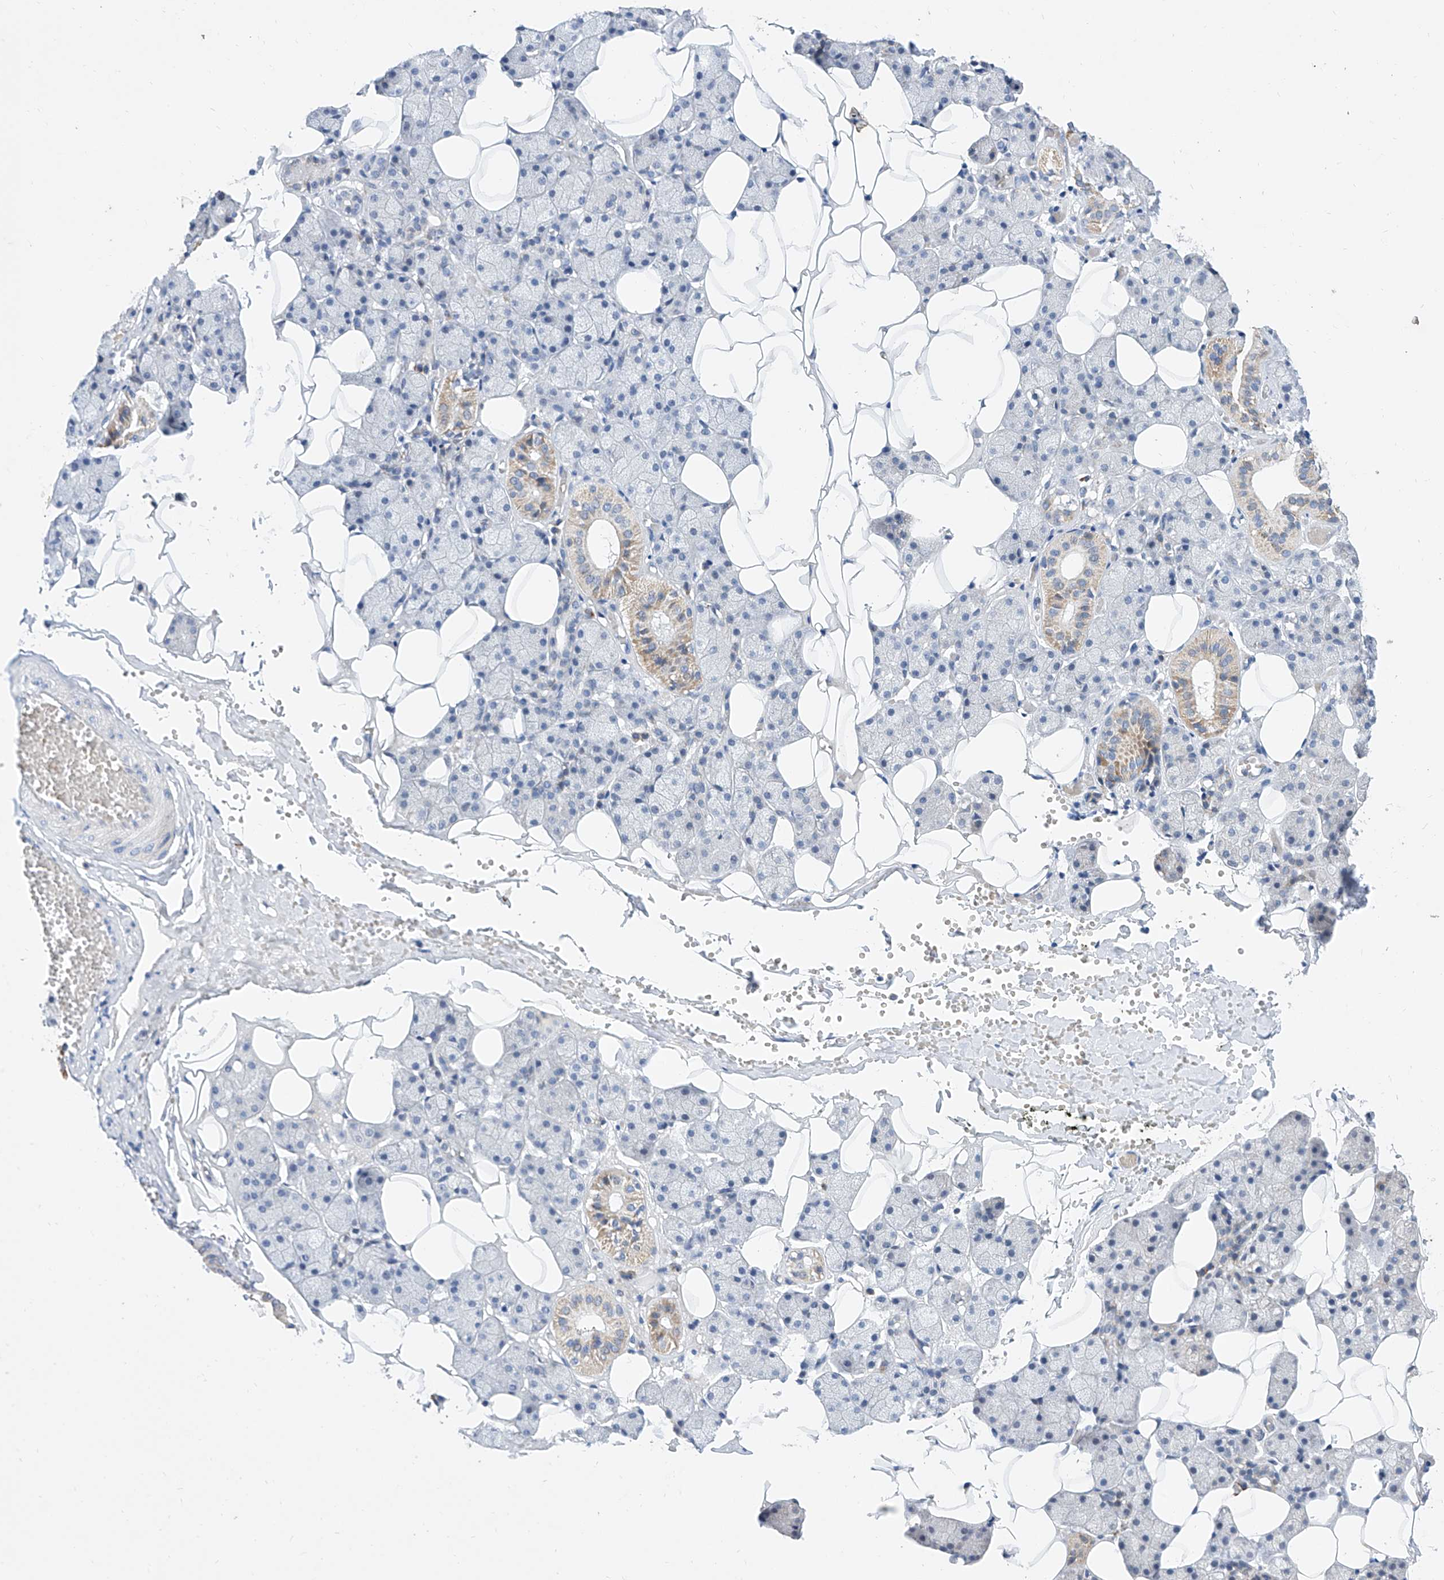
{"staining": {"intensity": "moderate", "quantity": "25%-75%", "location": "cytoplasmic/membranous"}, "tissue": "salivary gland", "cell_type": "Glandular cells", "image_type": "normal", "snomed": [{"axis": "morphology", "description": "Normal tissue, NOS"}, {"axis": "topography", "description": "Salivary gland"}], "caption": "Salivary gland stained for a protein reveals moderate cytoplasmic/membranous positivity in glandular cells. Using DAB (3,3'-diaminobenzidine) (brown) and hematoxylin (blue) stains, captured at high magnification using brightfield microscopy.", "gene": "BPTF", "patient": {"sex": "female", "age": 33}}